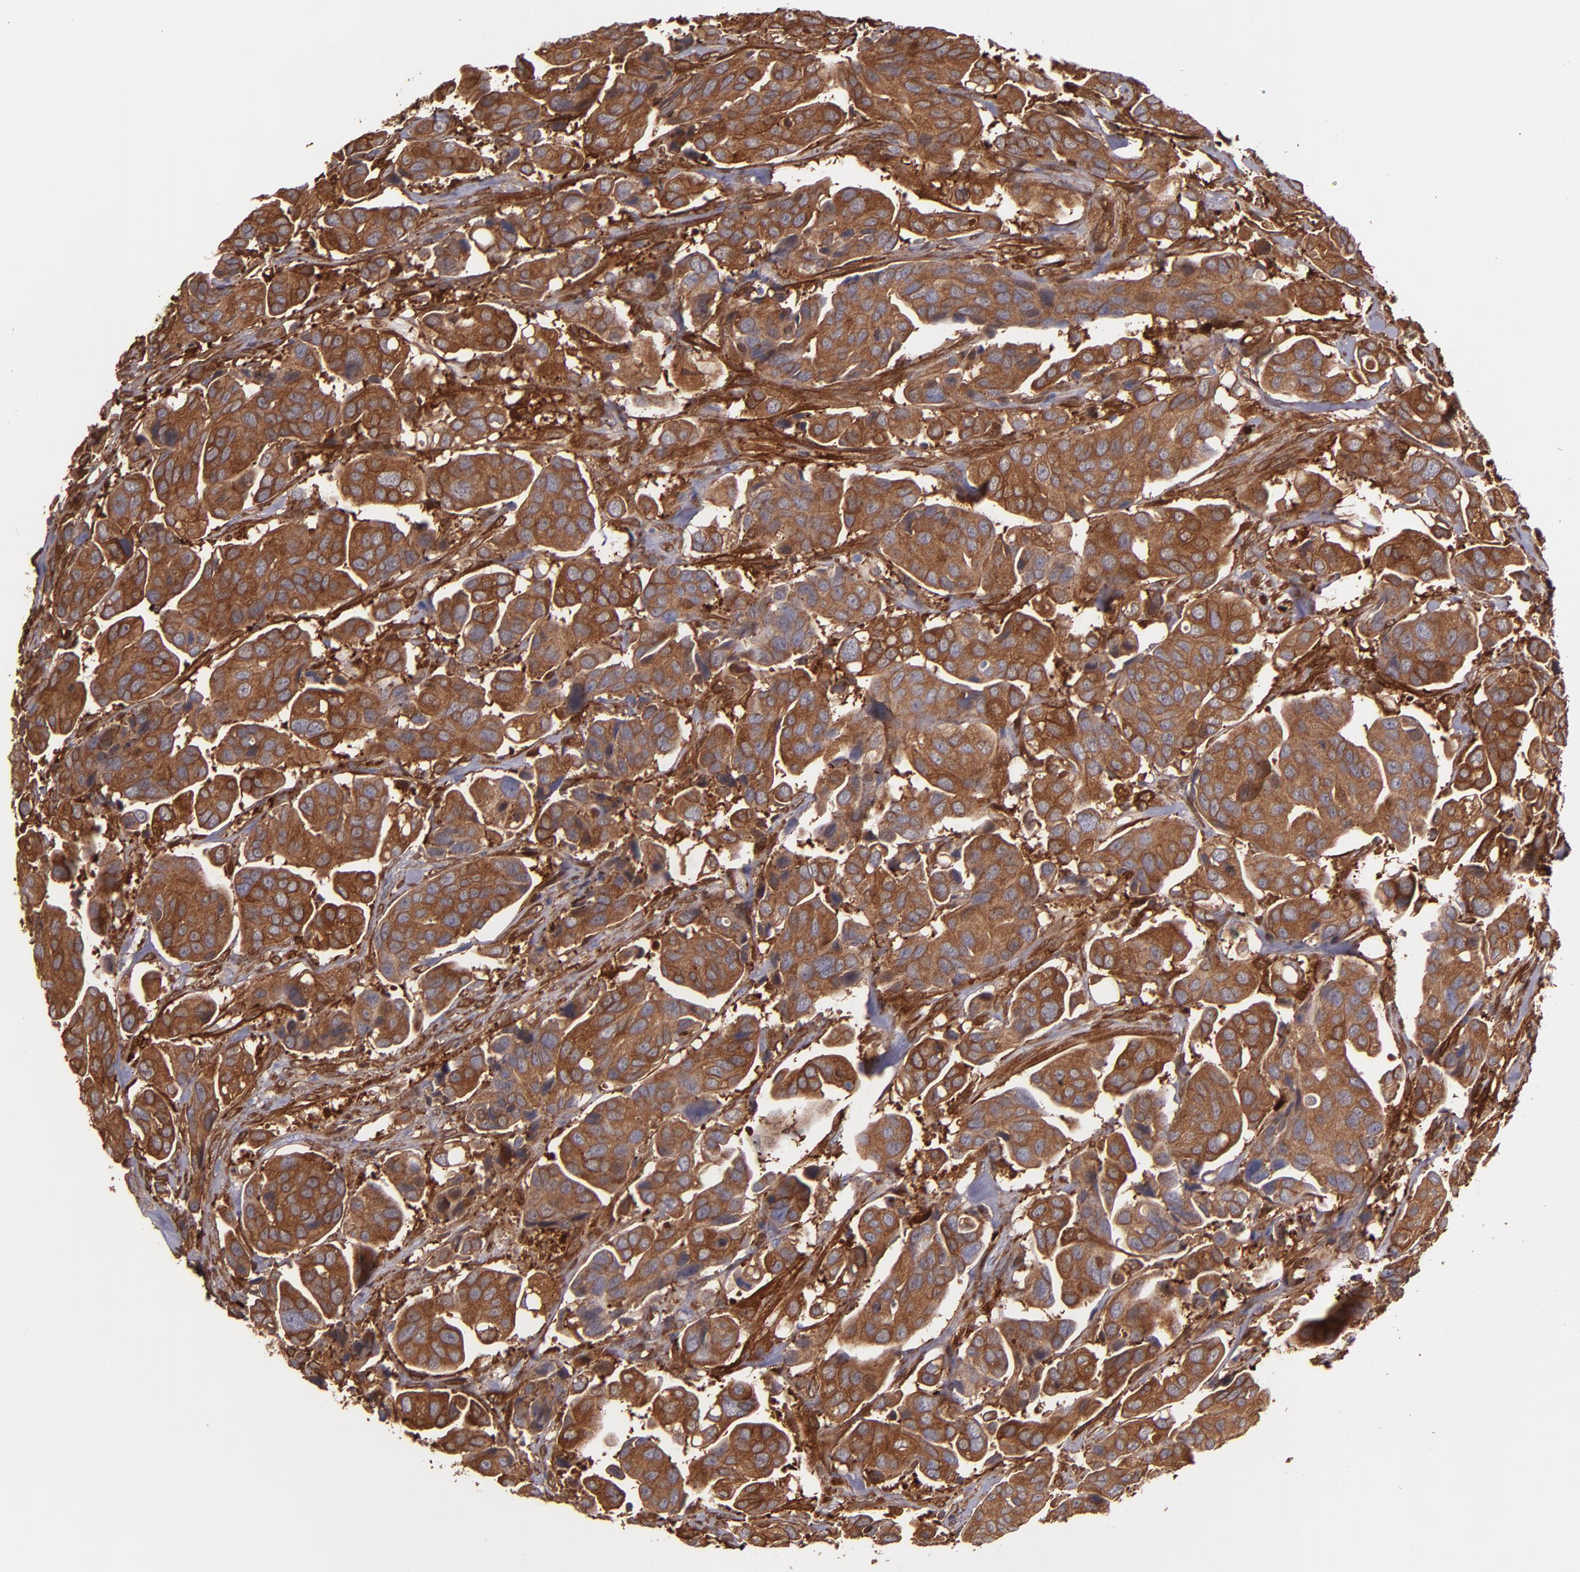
{"staining": {"intensity": "strong", "quantity": ">75%", "location": "cytoplasmic/membranous"}, "tissue": "urothelial cancer", "cell_type": "Tumor cells", "image_type": "cancer", "snomed": [{"axis": "morphology", "description": "Adenocarcinoma, NOS"}, {"axis": "topography", "description": "Urinary bladder"}], "caption": "Immunohistochemistry of human urothelial cancer displays high levels of strong cytoplasmic/membranous positivity in approximately >75% of tumor cells. (Brightfield microscopy of DAB IHC at high magnification).", "gene": "VCL", "patient": {"sex": "male", "age": 61}}